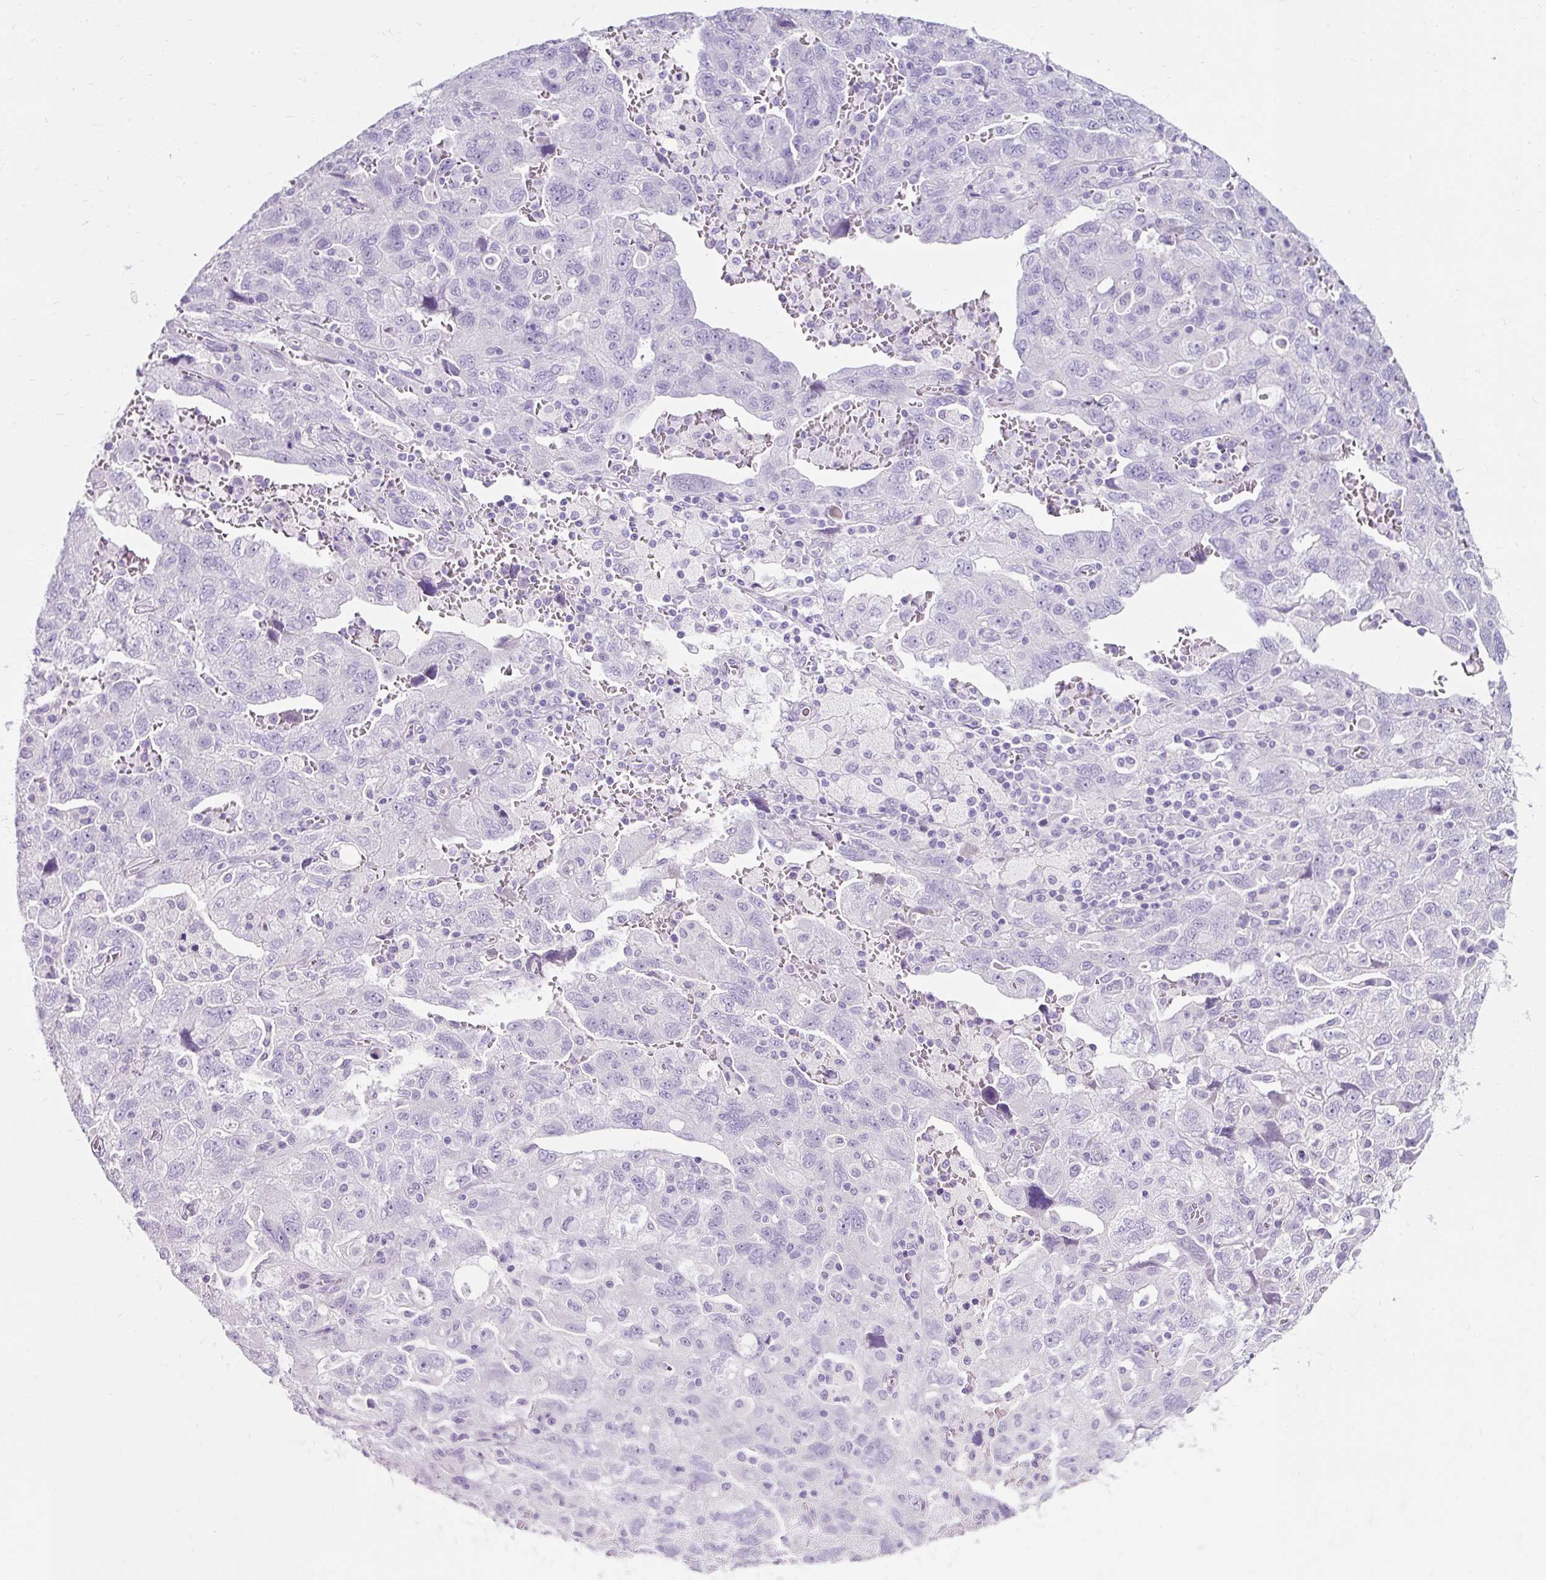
{"staining": {"intensity": "negative", "quantity": "none", "location": "none"}, "tissue": "ovarian cancer", "cell_type": "Tumor cells", "image_type": "cancer", "snomed": [{"axis": "morphology", "description": "Carcinoma, NOS"}, {"axis": "morphology", "description": "Cystadenocarcinoma, serous, NOS"}, {"axis": "topography", "description": "Ovary"}], "caption": "A micrograph of ovarian cancer stained for a protein exhibits no brown staining in tumor cells.", "gene": "TMEM213", "patient": {"sex": "female", "age": 69}}